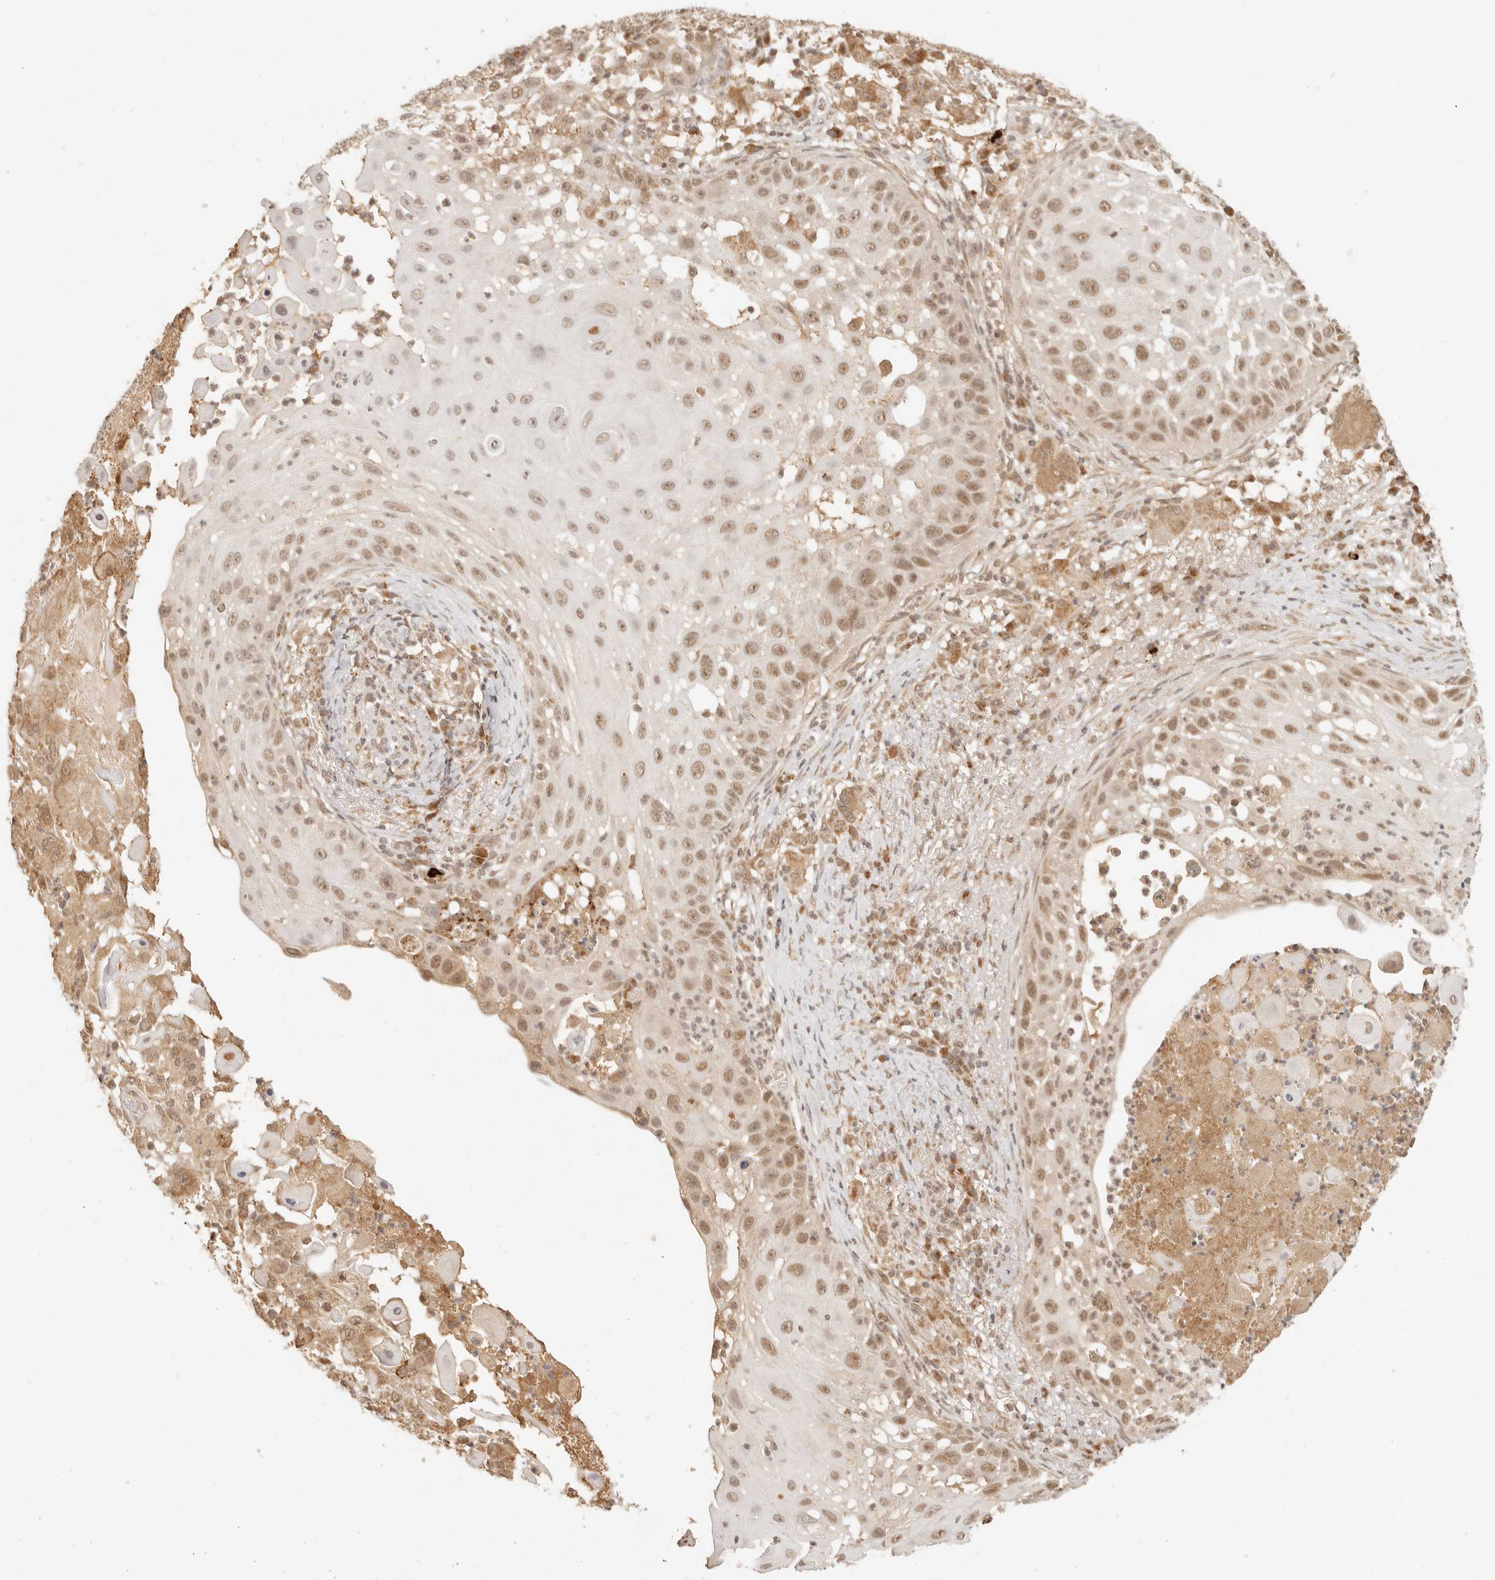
{"staining": {"intensity": "moderate", "quantity": ">75%", "location": "nuclear"}, "tissue": "skin cancer", "cell_type": "Tumor cells", "image_type": "cancer", "snomed": [{"axis": "morphology", "description": "Squamous cell carcinoma, NOS"}, {"axis": "topography", "description": "Skin"}], "caption": "A photomicrograph of human squamous cell carcinoma (skin) stained for a protein displays moderate nuclear brown staining in tumor cells. The protein is shown in brown color, while the nuclei are stained blue.", "gene": "INTS11", "patient": {"sex": "female", "age": 44}}